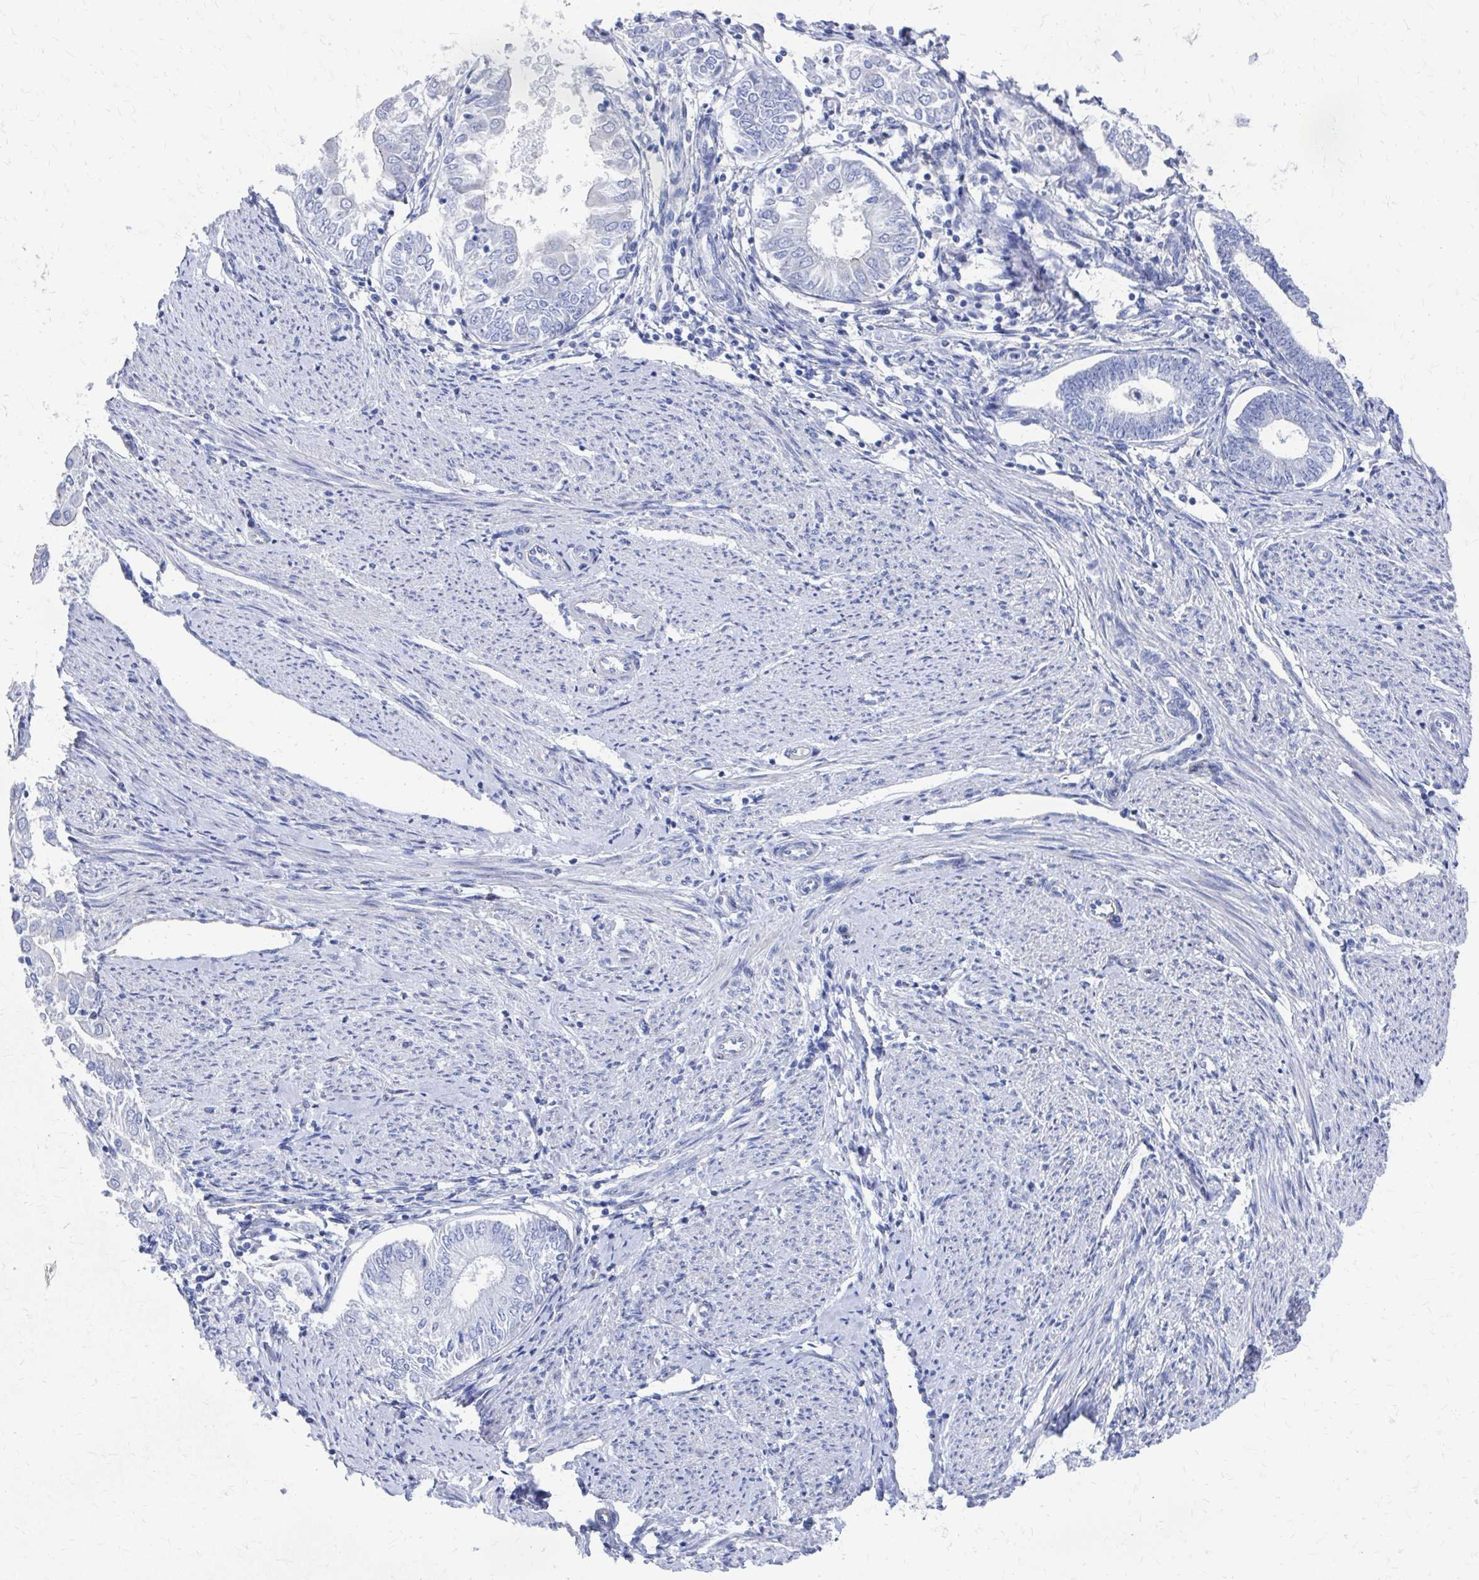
{"staining": {"intensity": "negative", "quantity": "none", "location": "none"}, "tissue": "endometrial cancer", "cell_type": "Tumor cells", "image_type": "cancer", "snomed": [{"axis": "morphology", "description": "Adenocarcinoma, NOS"}, {"axis": "topography", "description": "Endometrium"}], "caption": "An immunohistochemistry image of endometrial adenocarcinoma is shown. There is no staining in tumor cells of endometrial adenocarcinoma. (Immunohistochemistry (ihc), brightfield microscopy, high magnification).", "gene": "PLEKHG7", "patient": {"sex": "female", "age": 68}}